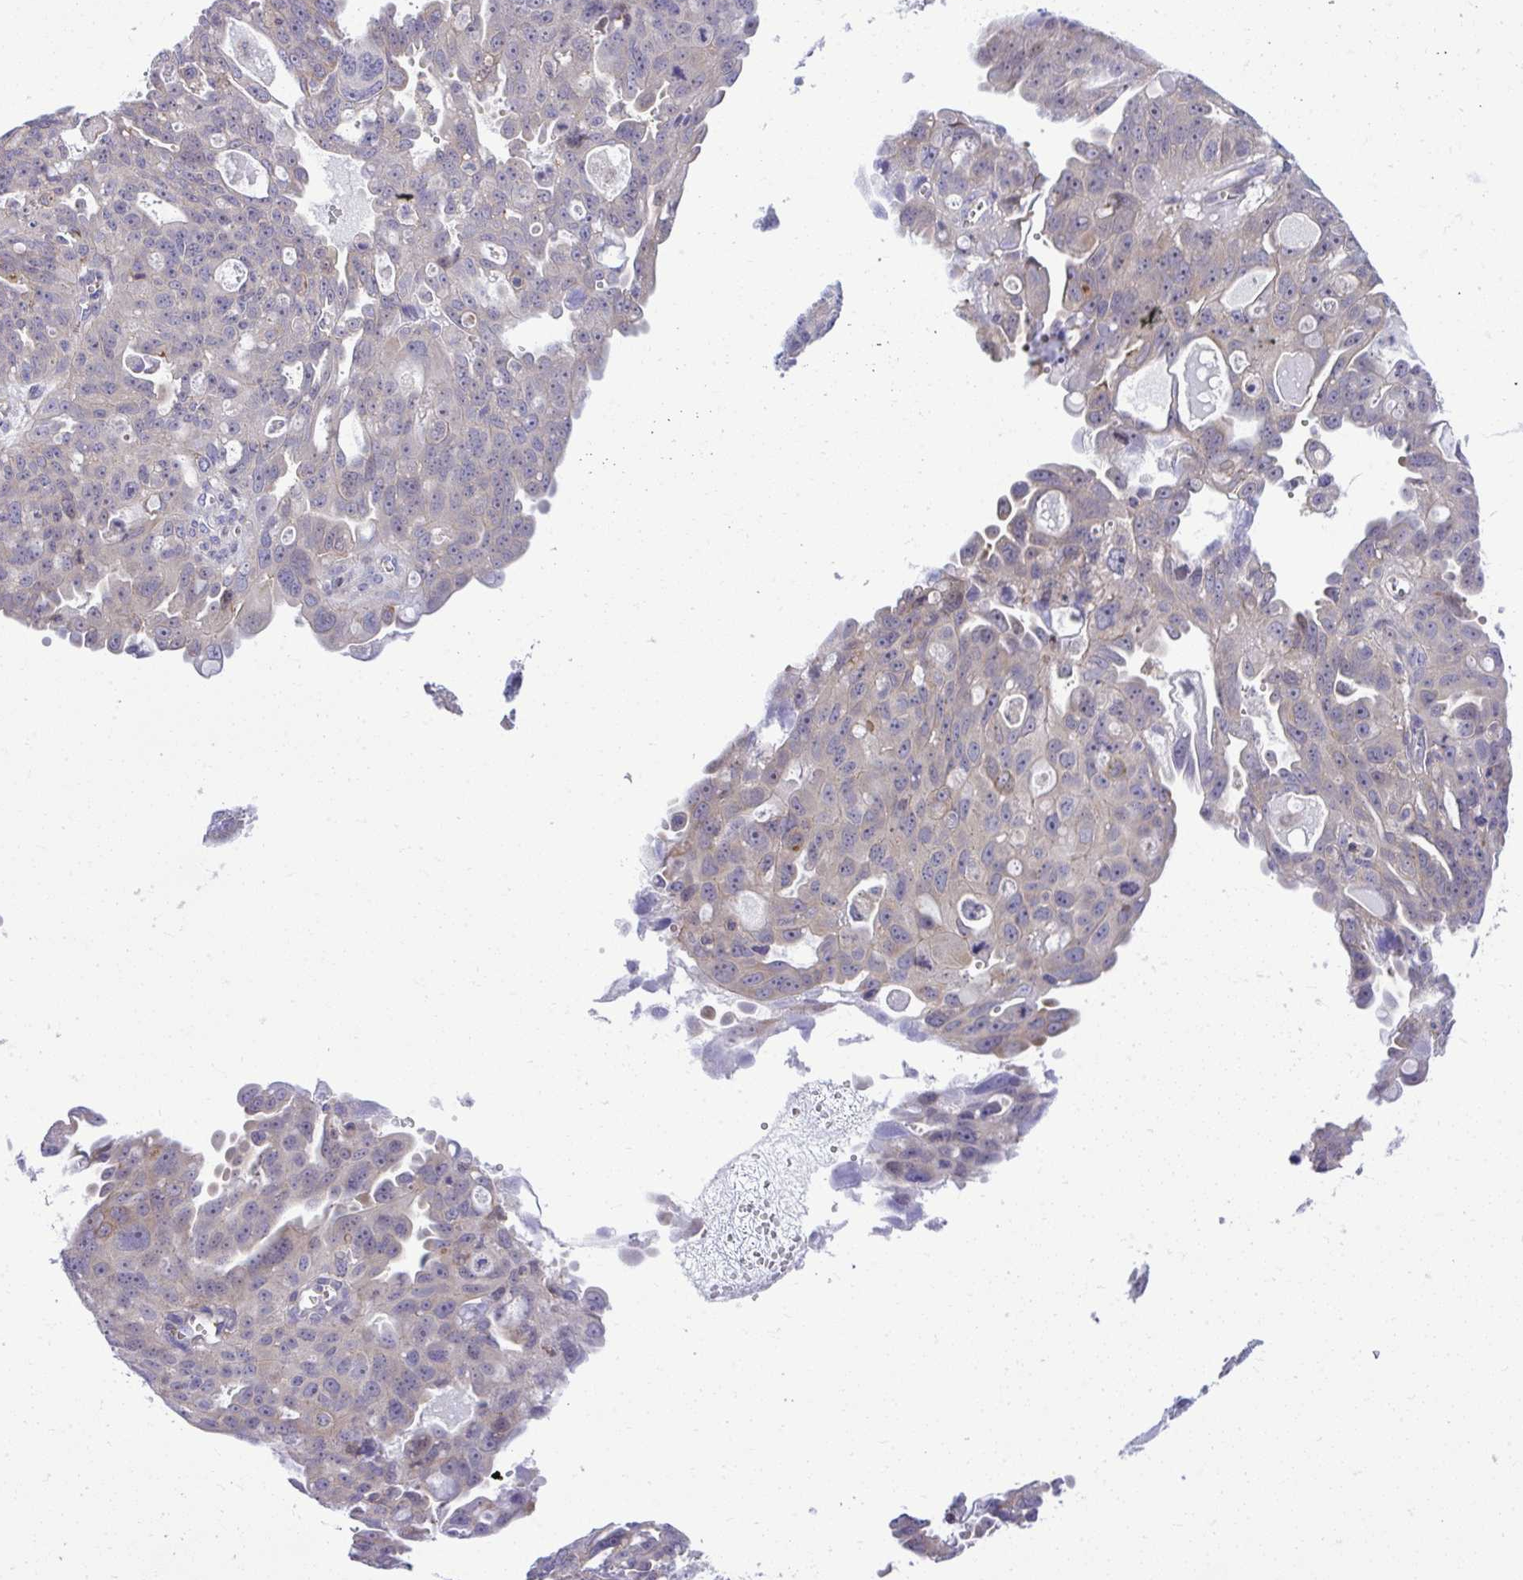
{"staining": {"intensity": "weak", "quantity": "<25%", "location": "cytoplasmic/membranous"}, "tissue": "ovarian cancer", "cell_type": "Tumor cells", "image_type": "cancer", "snomed": [{"axis": "morphology", "description": "Carcinoma, endometroid"}, {"axis": "topography", "description": "Ovary"}], "caption": "Tumor cells are negative for protein expression in human ovarian cancer (endometroid carcinoma). Nuclei are stained in blue.", "gene": "GRK4", "patient": {"sex": "female", "age": 70}}